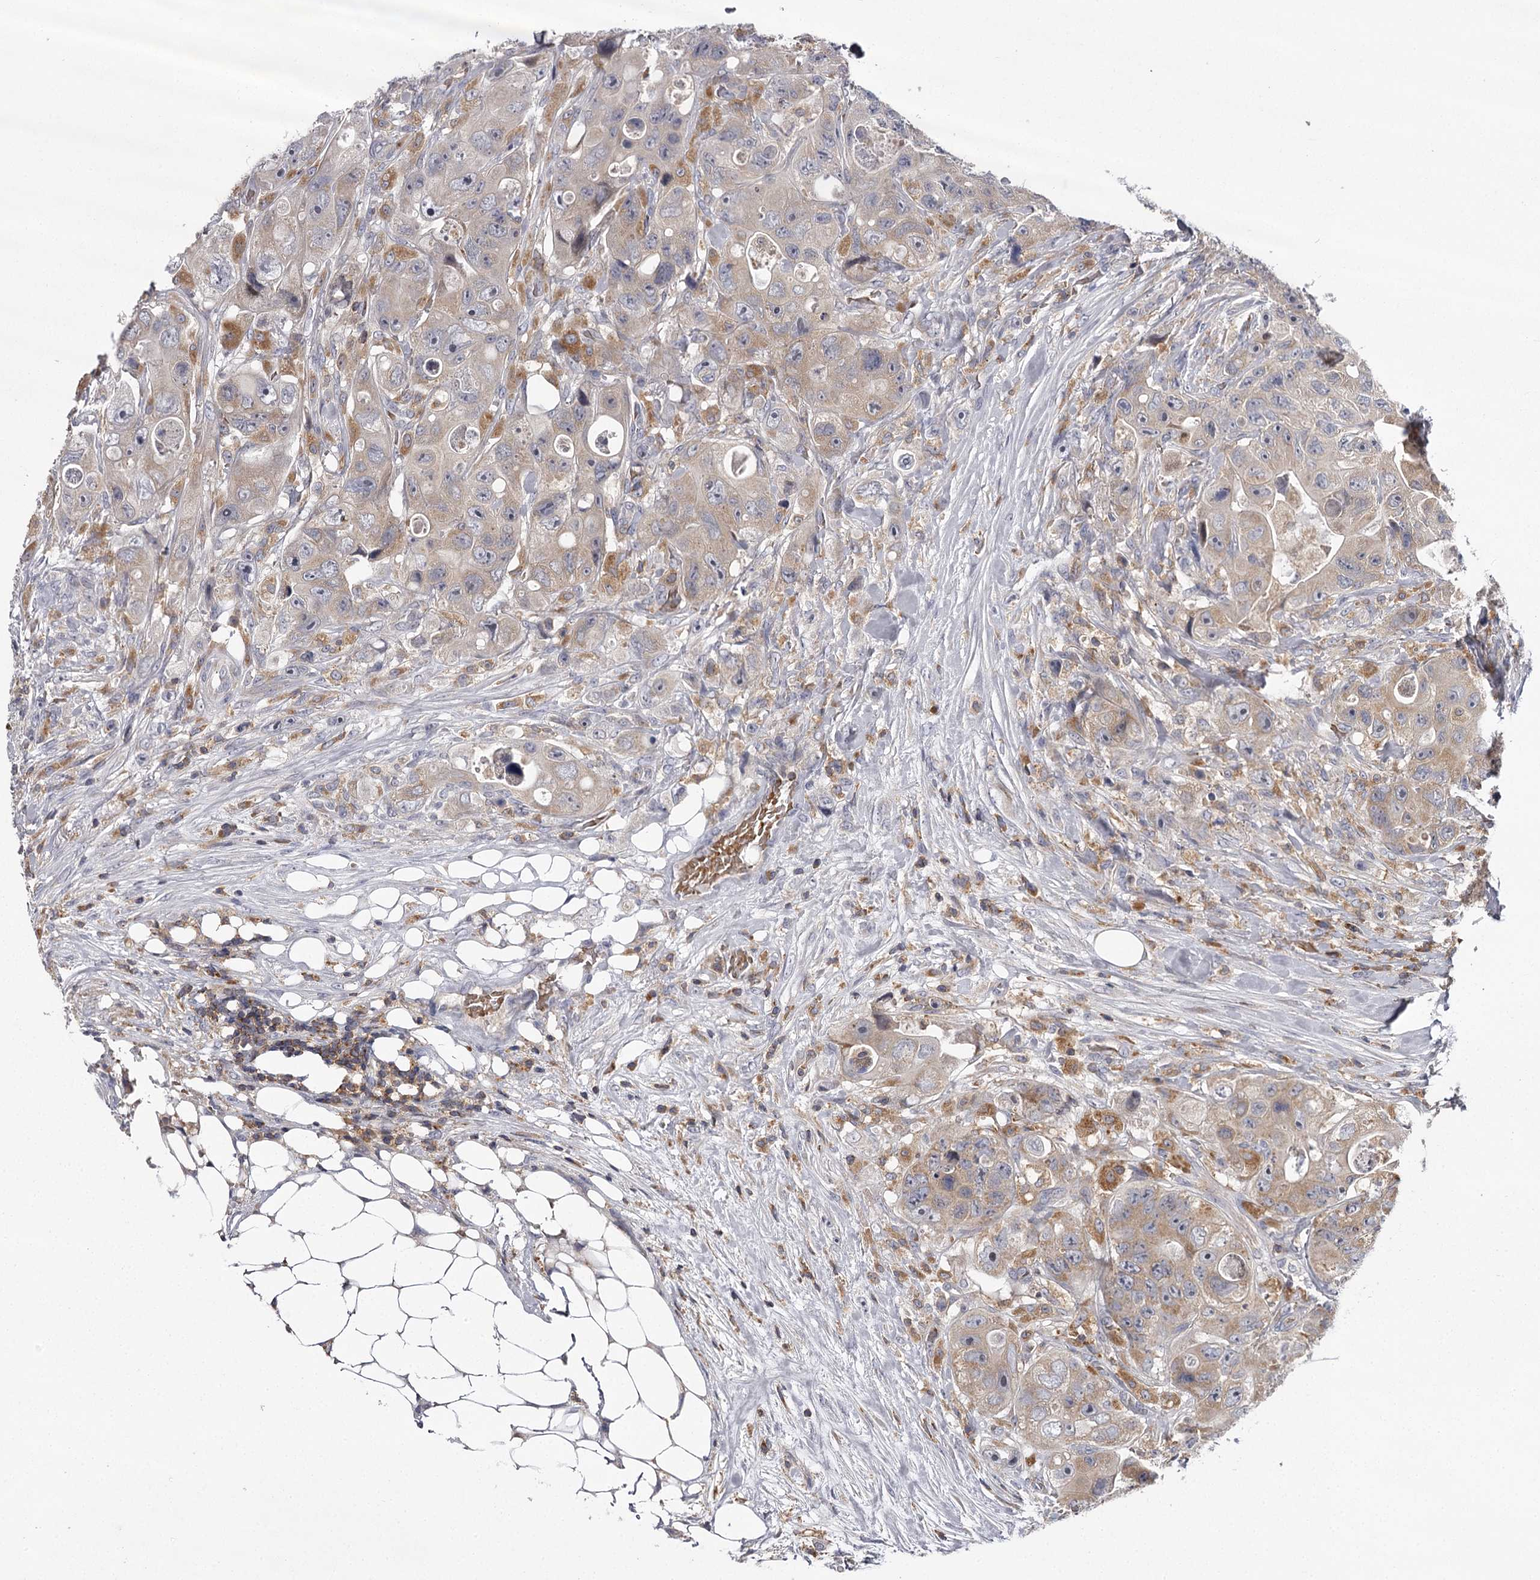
{"staining": {"intensity": "weak", "quantity": "<25%", "location": "cytoplasmic/membranous"}, "tissue": "colorectal cancer", "cell_type": "Tumor cells", "image_type": "cancer", "snomed": [{"axis": "morphology", "description": "Adenocarcinoma, NOS"}, {"axis": "topography", "description": "Colon"}], "caption": "This is an immunohistochemistry (IHC) image of colorectal cancer (adenocarcinoma). There is no expression in tumor cells.", "gene": "RASSF6", "patient": {"sex": "female", "age": 46}}